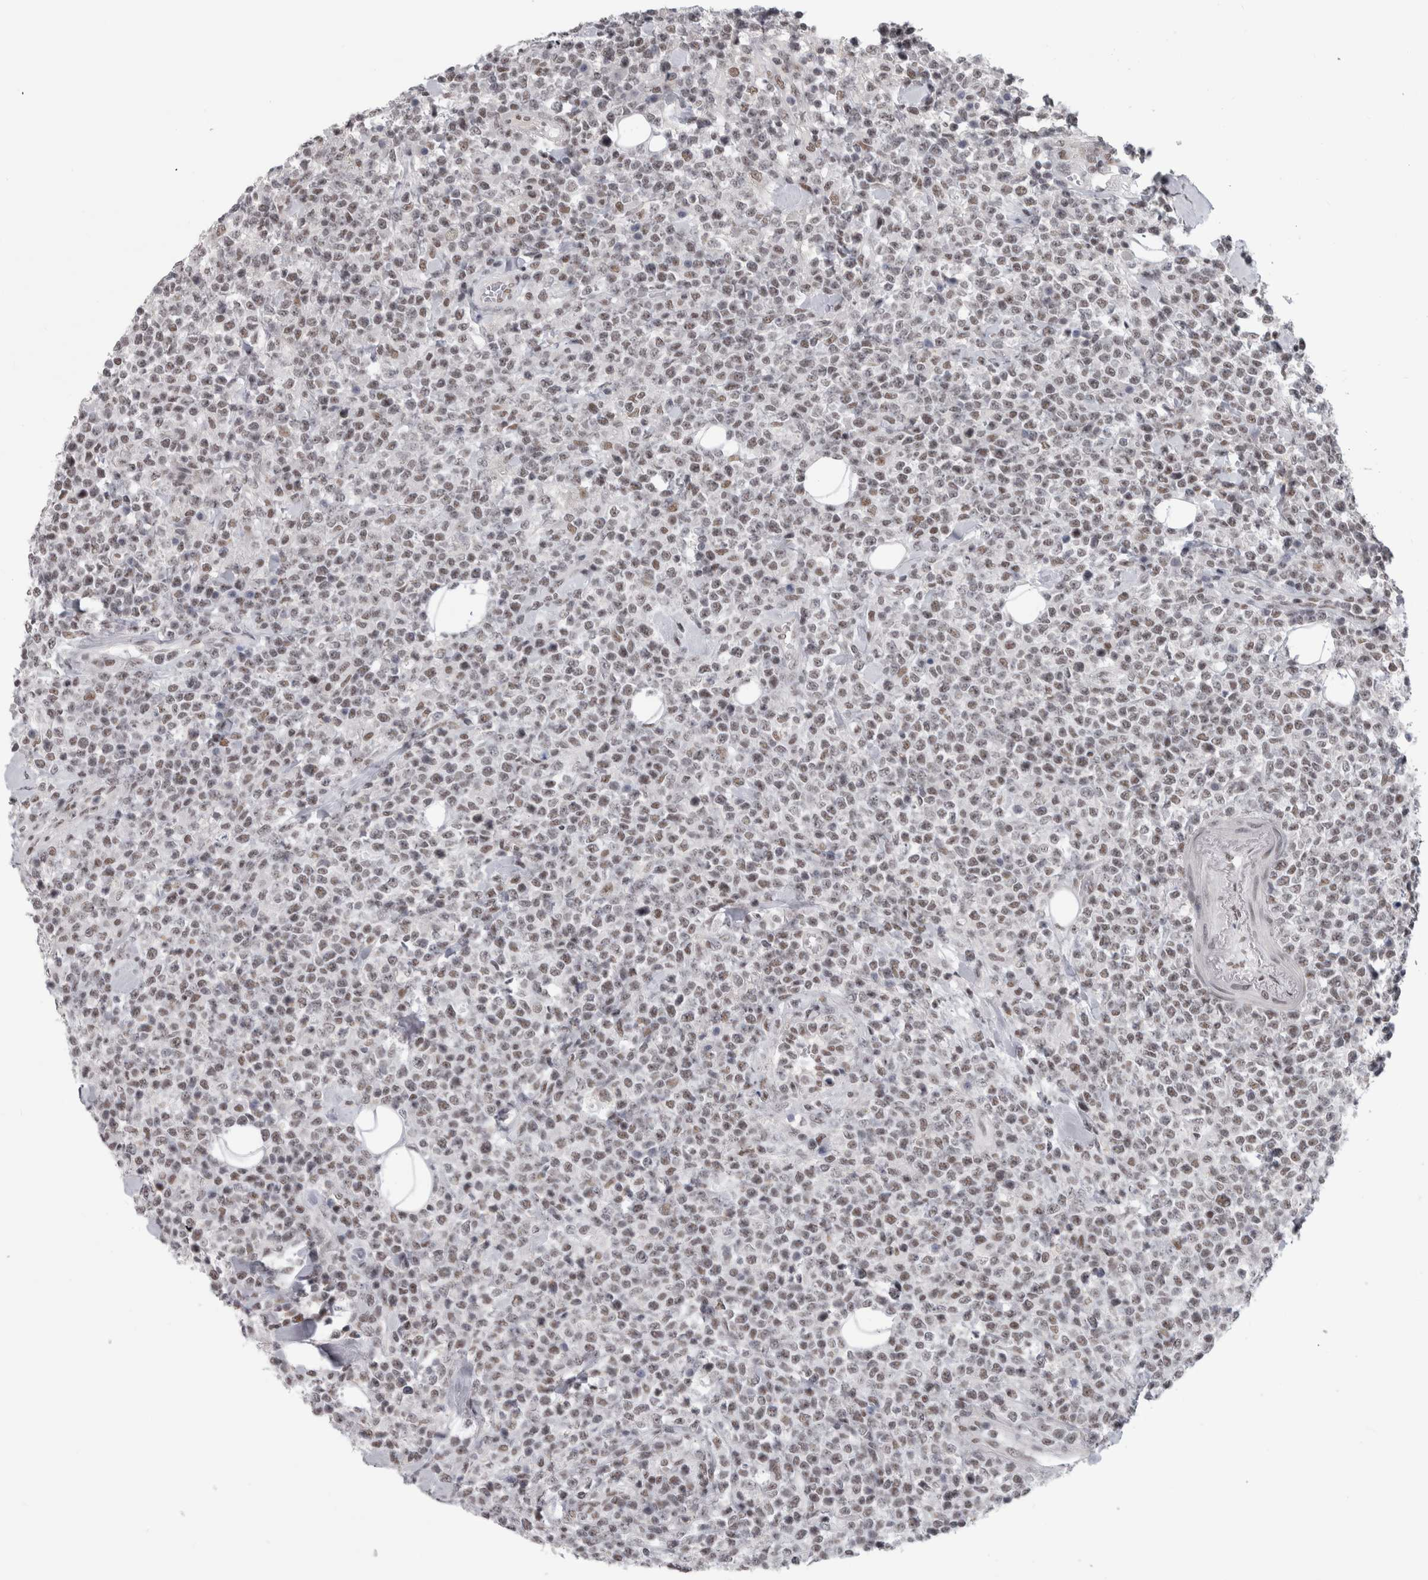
{"staining": {"intensity": "weak", "quantity": ">75%", "location": "nuclear"}, "tissue": "lymphoma", "cell_type": "Tumor cells", "image_type": "cancer", "snomed": [{"axis": "morphology", "description": "Malignant lymphoma, non-Hodgkin's type, High grade"}, {"axis": "topography", "description": "Colon"}], "caption": "High-grade malignant lymphoma, non-Hodgkin's type tissue demonstrates weak nuclear staining in about >75% of tumor cells, visualized by immunohistochemistry.", "gene": "ARID4B", "patient": {"sex": "female", "age": 53}}